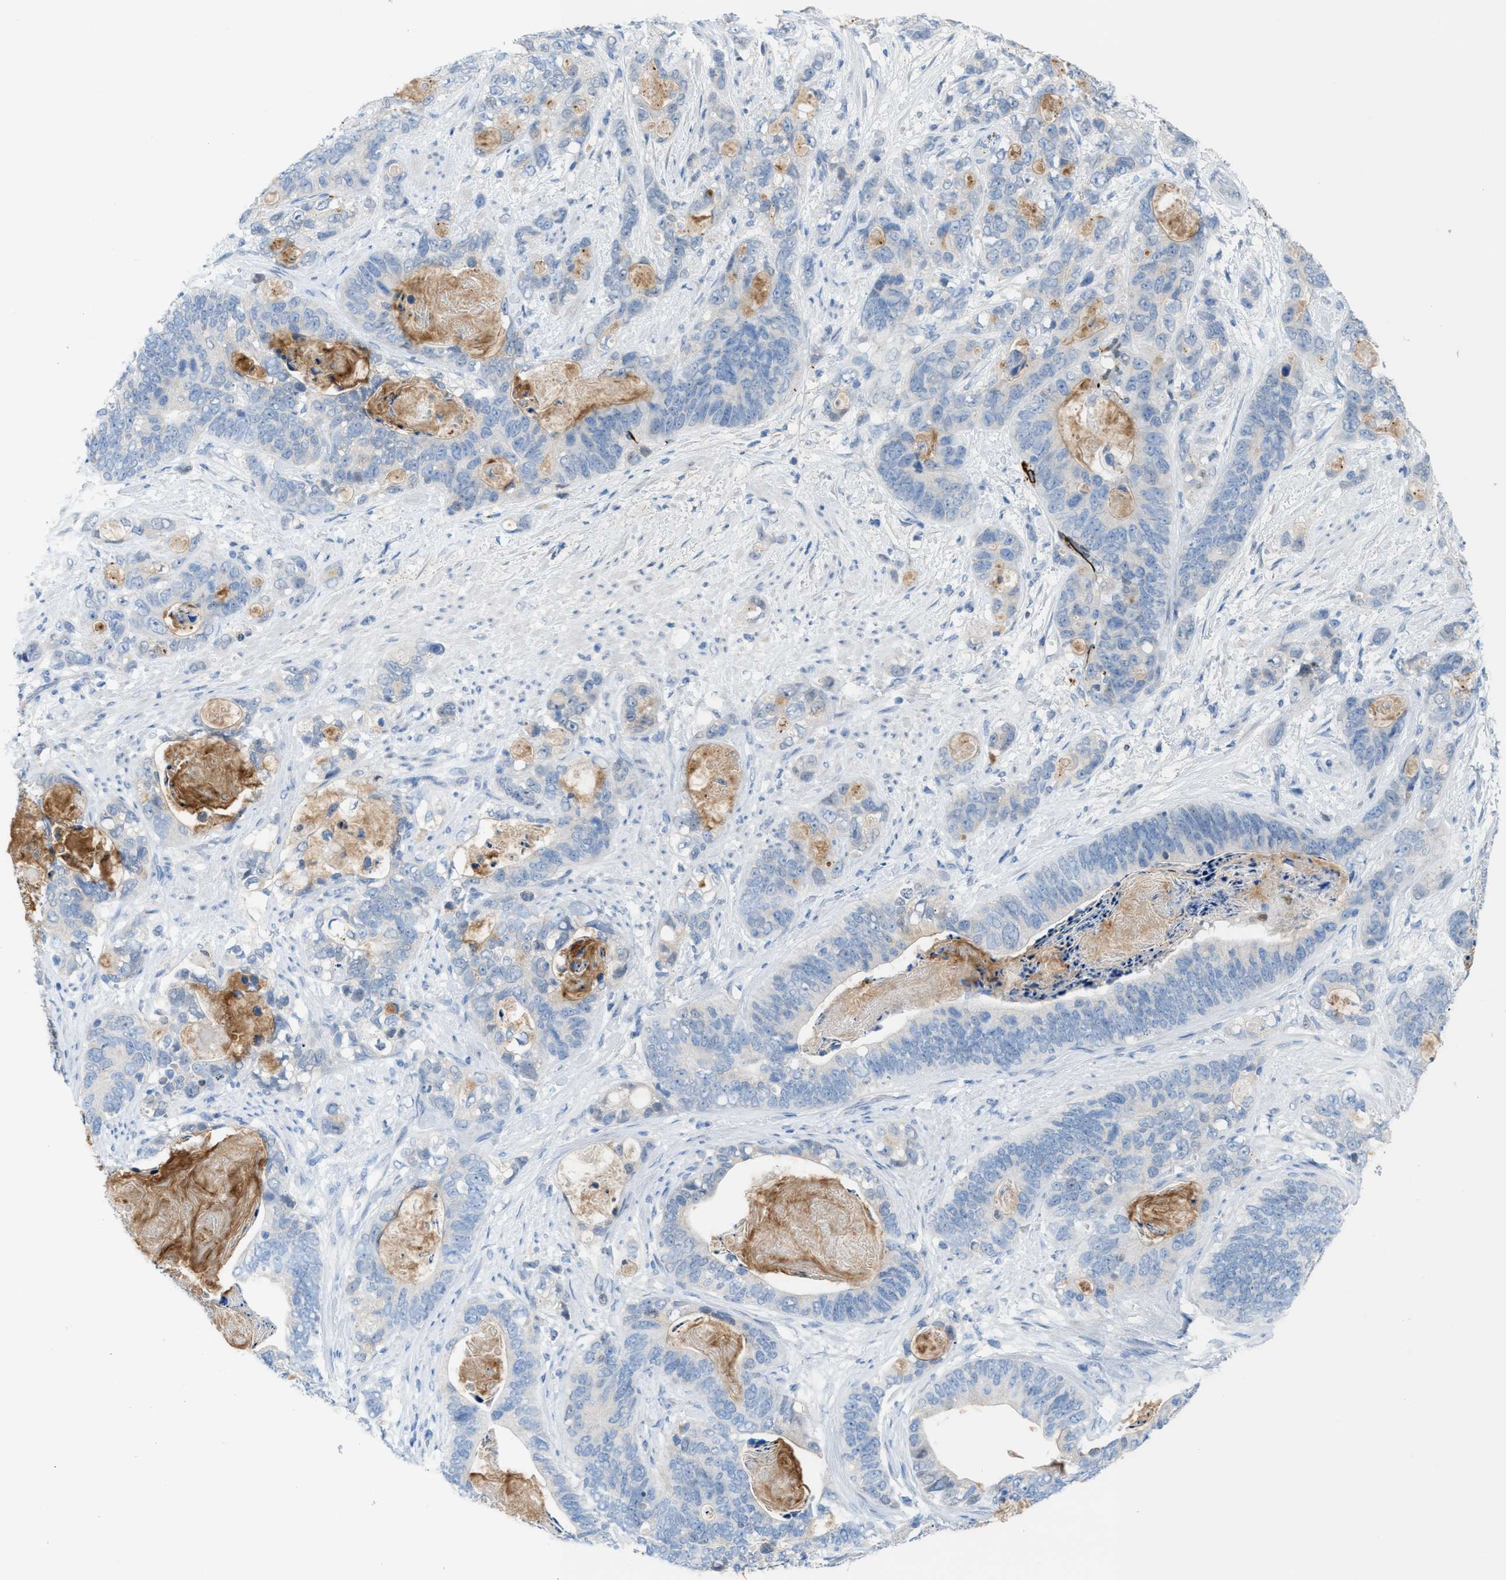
{"staining": {"intensity": "negative", "quantity": "none", "location": "none"}, "tissue": "stomach cancer", "cell_type": "Tumor cells", "image_type": "cancer", "snomed": [{"axis": "morphology", "description": "Normal tissue, NOS"}, {"axis": "morphology", "description": "Adenocarcinoma, NOS"}, {"axis": "topography", "description": "Stomach"}], "caption": "This is a photomicrograph of IHC staining of stomach cancer, which shows no staining in tumor cells.", "gene": "PPM1D", "patient": {"sex": "female", "age": 89}}